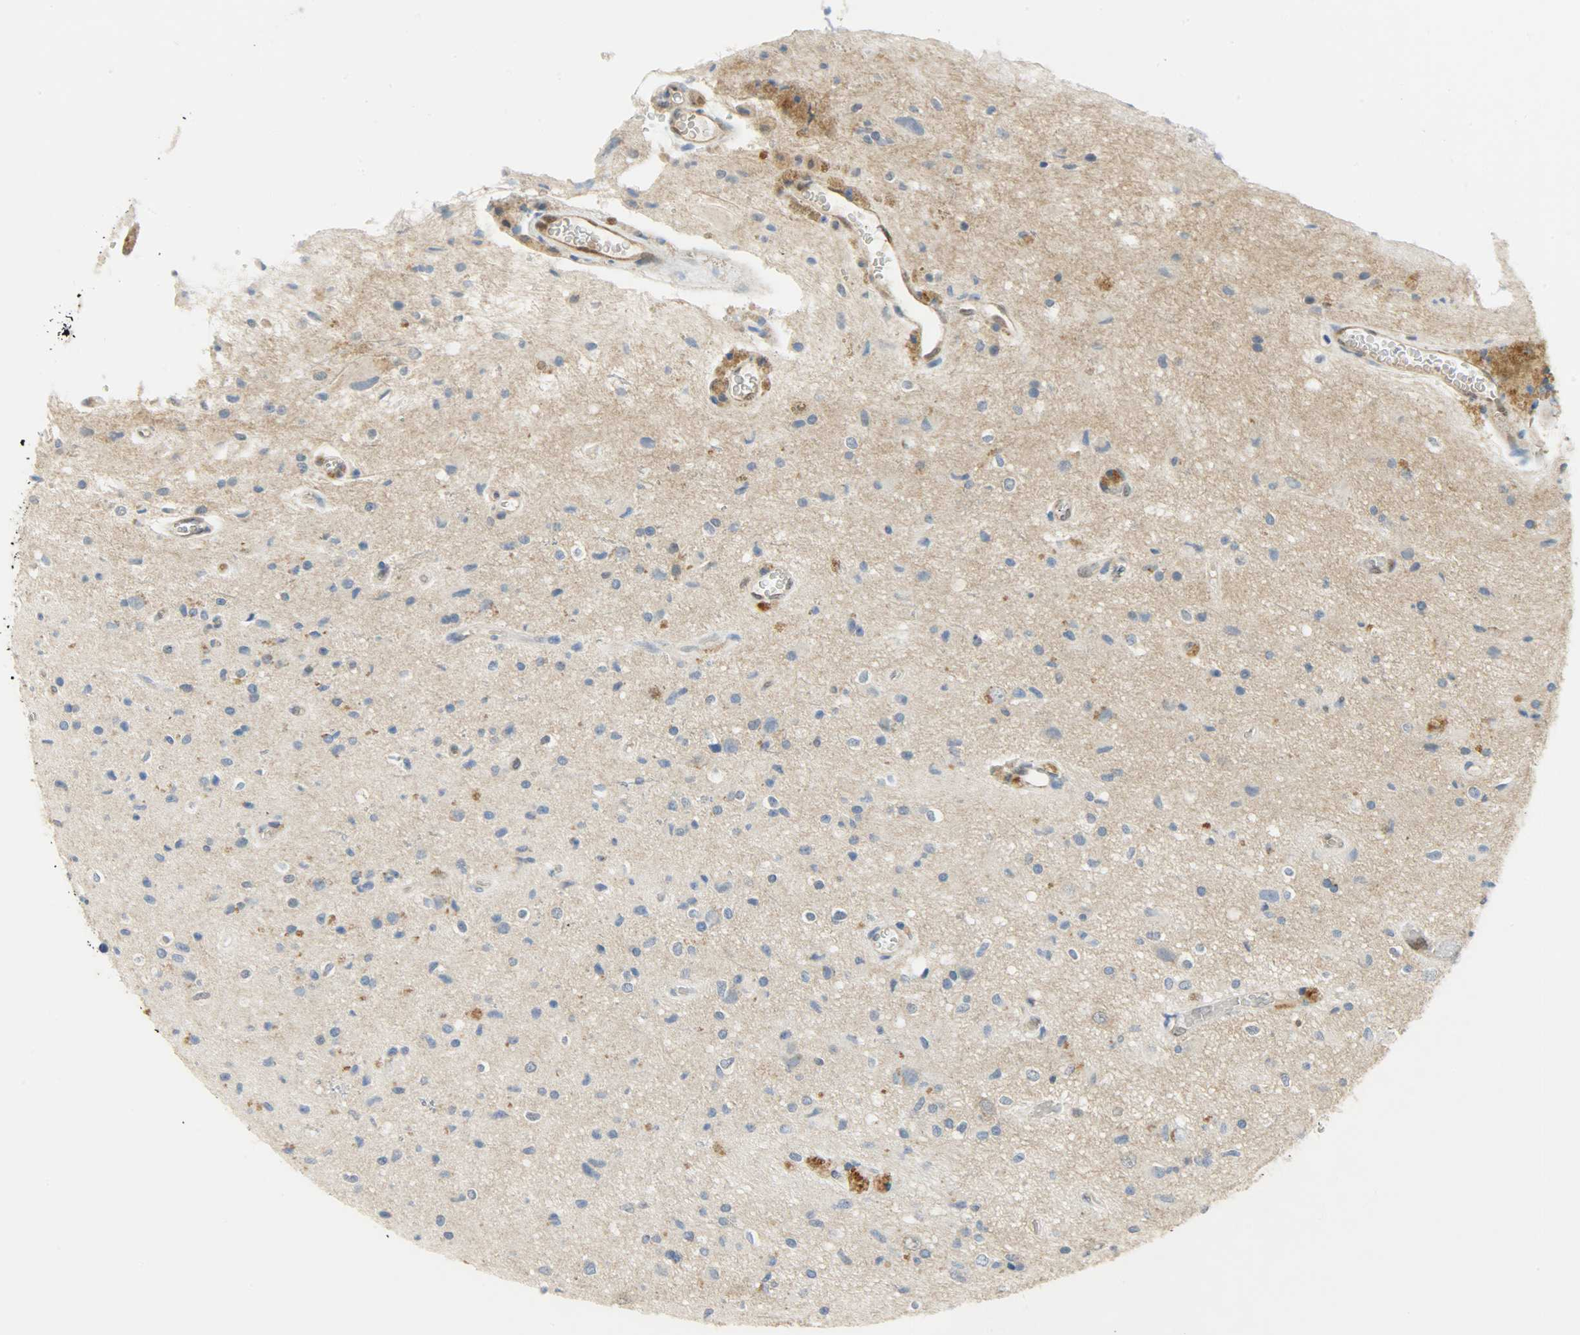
{"staining": {"intensity": "negative", "quantity": "none", "location": "none"}, "tissue": "glioma", "cell_type": "Tumor cells", "image_type": "cancer", "snomed": [{"axis": "morphology", "description": "Glioma, malignant, High grade"}, {"axis": "topography", "description": "Brain"}], "caption": "A histopathology image of malignant high-grade glioma stained for a protein displays no brown staining in tumor cells.", "gene": "FKBP1A", "patient": {"sex": "male", "age": 47}}